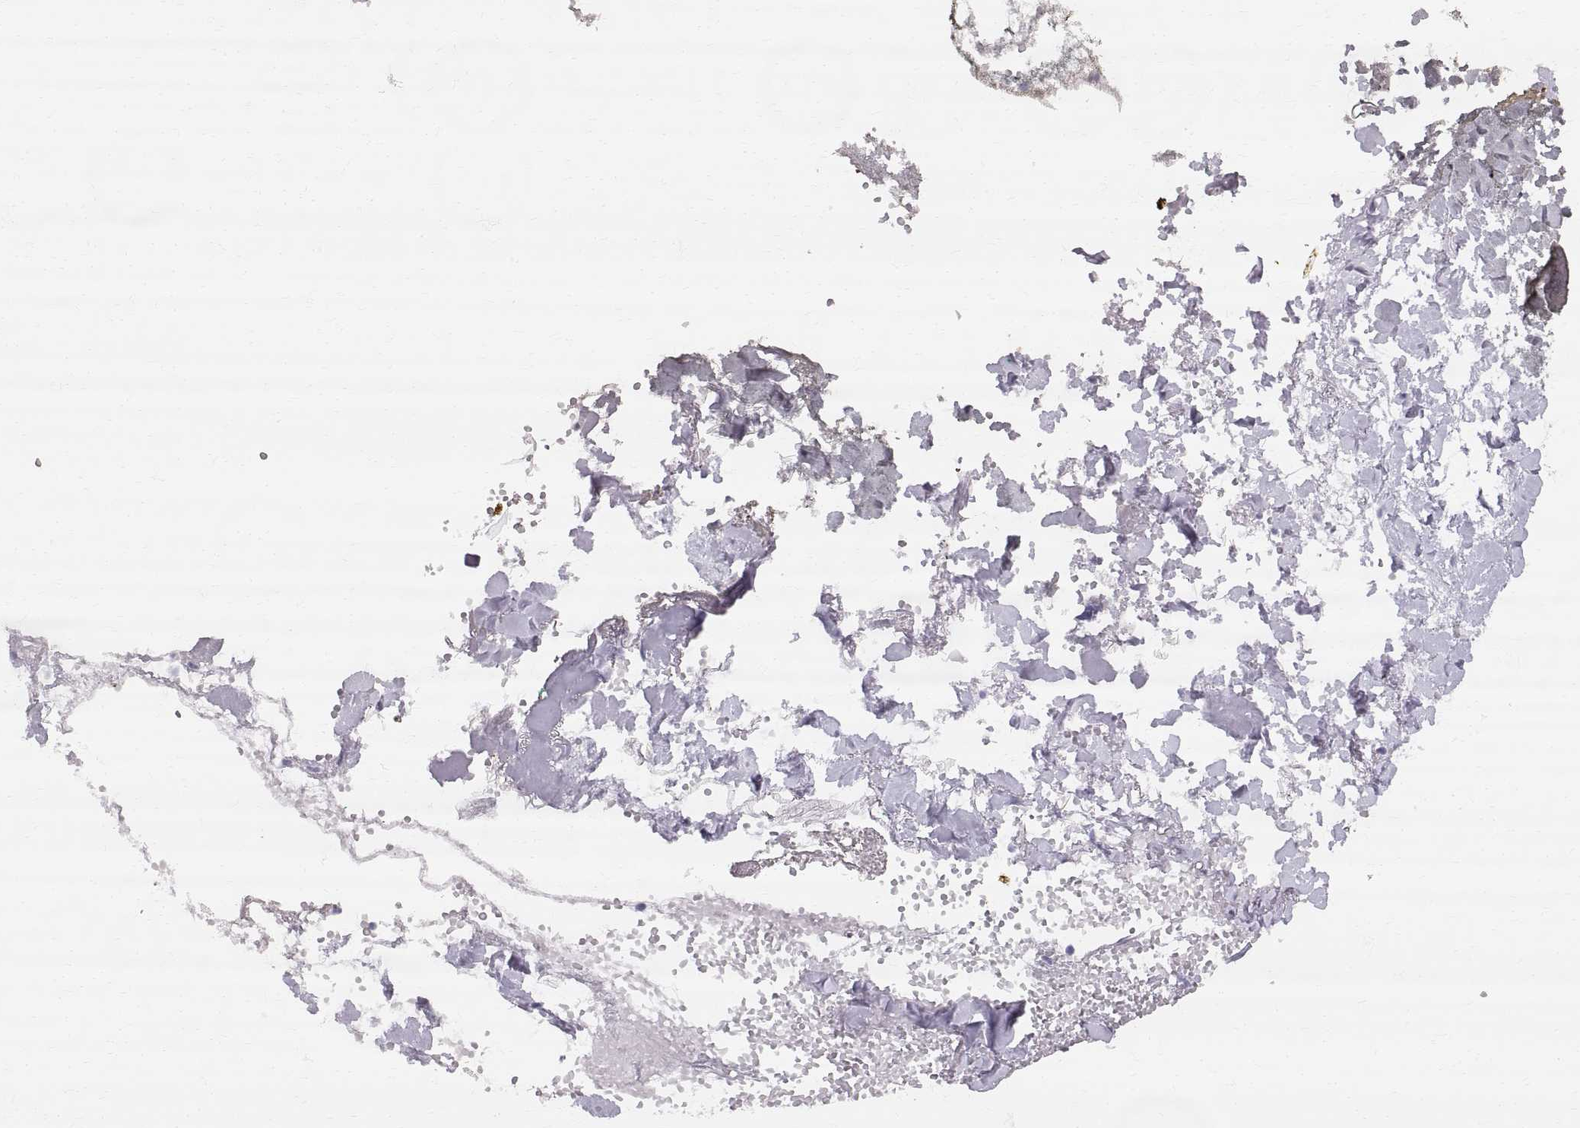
{"staining": {"intensity": "negative", "quantity": "none", "location": "none"}, "tissue": "skin", "cell_type": "Fibroblasts", "image_type": "normal", "snomed": [{"axis": "morphology", "description": "Normal tissue, NOS"}, {"axis": "topography", "description": "Skin"}], "caption": "The micrograph demonstrates no staining of fibroblasts in normal skin.", "gene": "SLC22A6", "patient": {"sex": "female", "age": 34}}